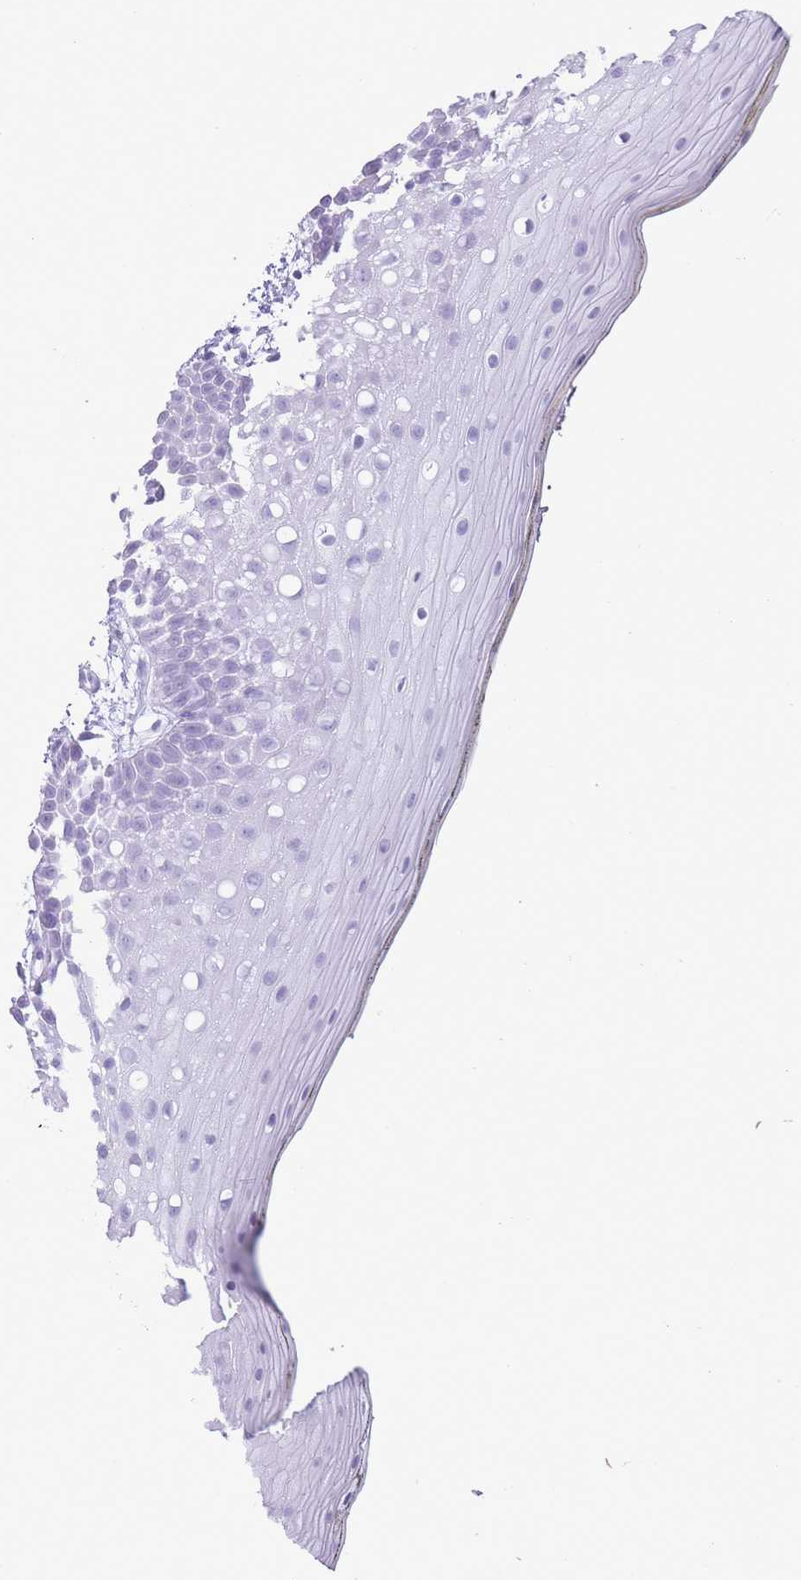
{"staining": {"intensity": "negative", "quantity": "none", "location": "none"}, "tissue": "oral mucosa", "cell_type": "Squamous epithelial cells", "image_type": "normal", "snomed": [{"axis": "morphology", "description": "Normal tissue, NOS"}, {"axis": "topography", "description": "Oral tissue"}, {"axis": "topography", "description": "Tounge, NOS"}], "caption": "An image of human oral mucosa is negative for staining in squamous epithelial cells. (DAB (3,3'-diaminobenzidine) immunohistochemistry (IHC) visualized using brightfield microscopy, high magnification).", "gene": "OR4F16", "patient": {"sex": "female", "age": 81}}